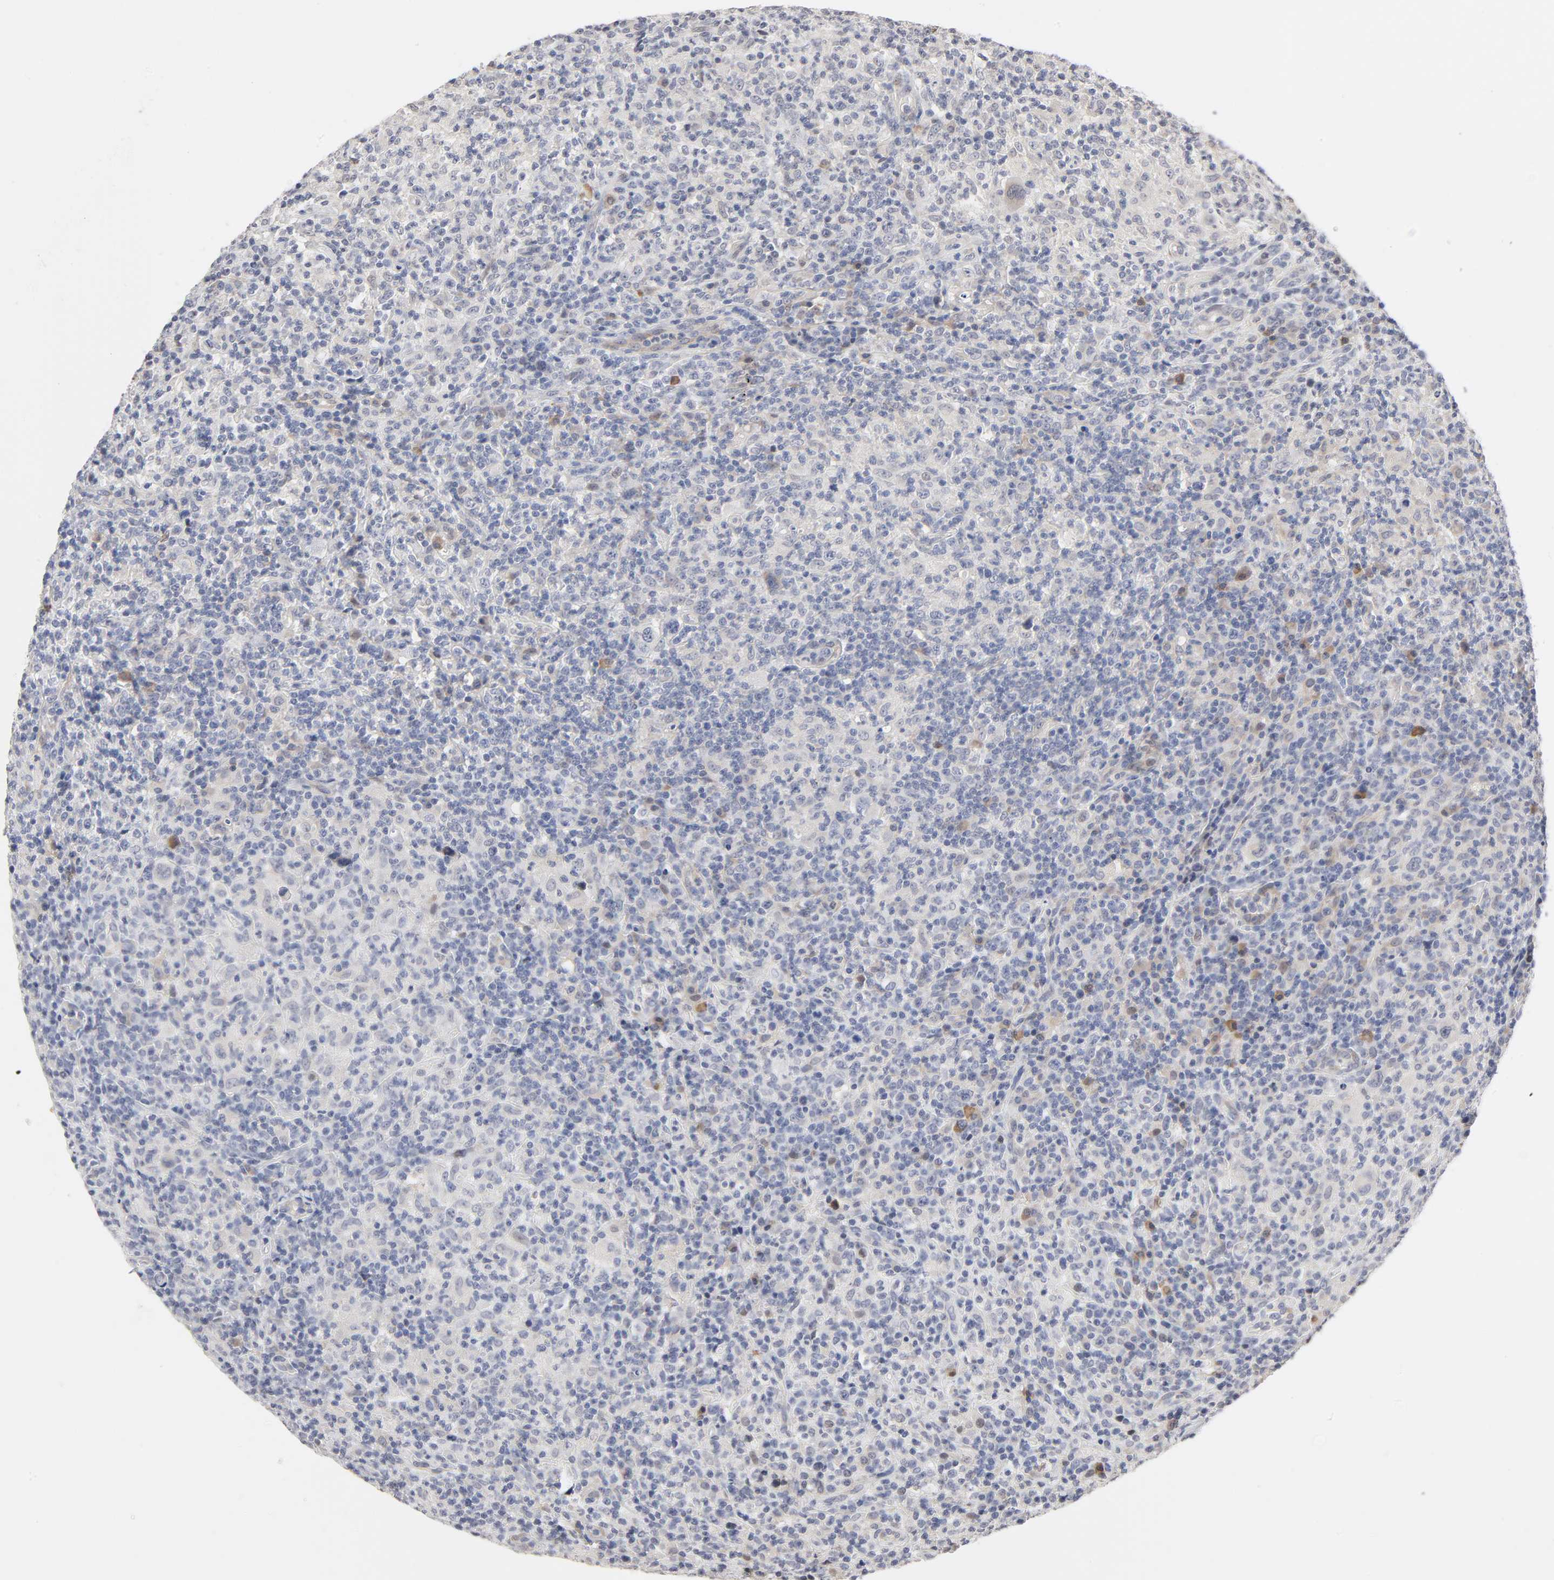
{"staining": {"intensity": "weak", "quantity": "<25%", "location": "cytoplasmic/membranous"}, "tissue": "lymphoma", "cell_type": "Tumor cells", "image_type": "cancer", "snomed": [{"axis": "morphology", "description": "Hodgkin's disease, NOS"}, {"axis": "topography", "description": "Lymph node"}], "caption": "An immunohistochemistry photomicrograph of Hodgkin's disease is shown. There is no staining in tumor cells of Hodgkin's disease.", "gene": "HNF4A", "patient": {"sex": "male", "age": 65}}